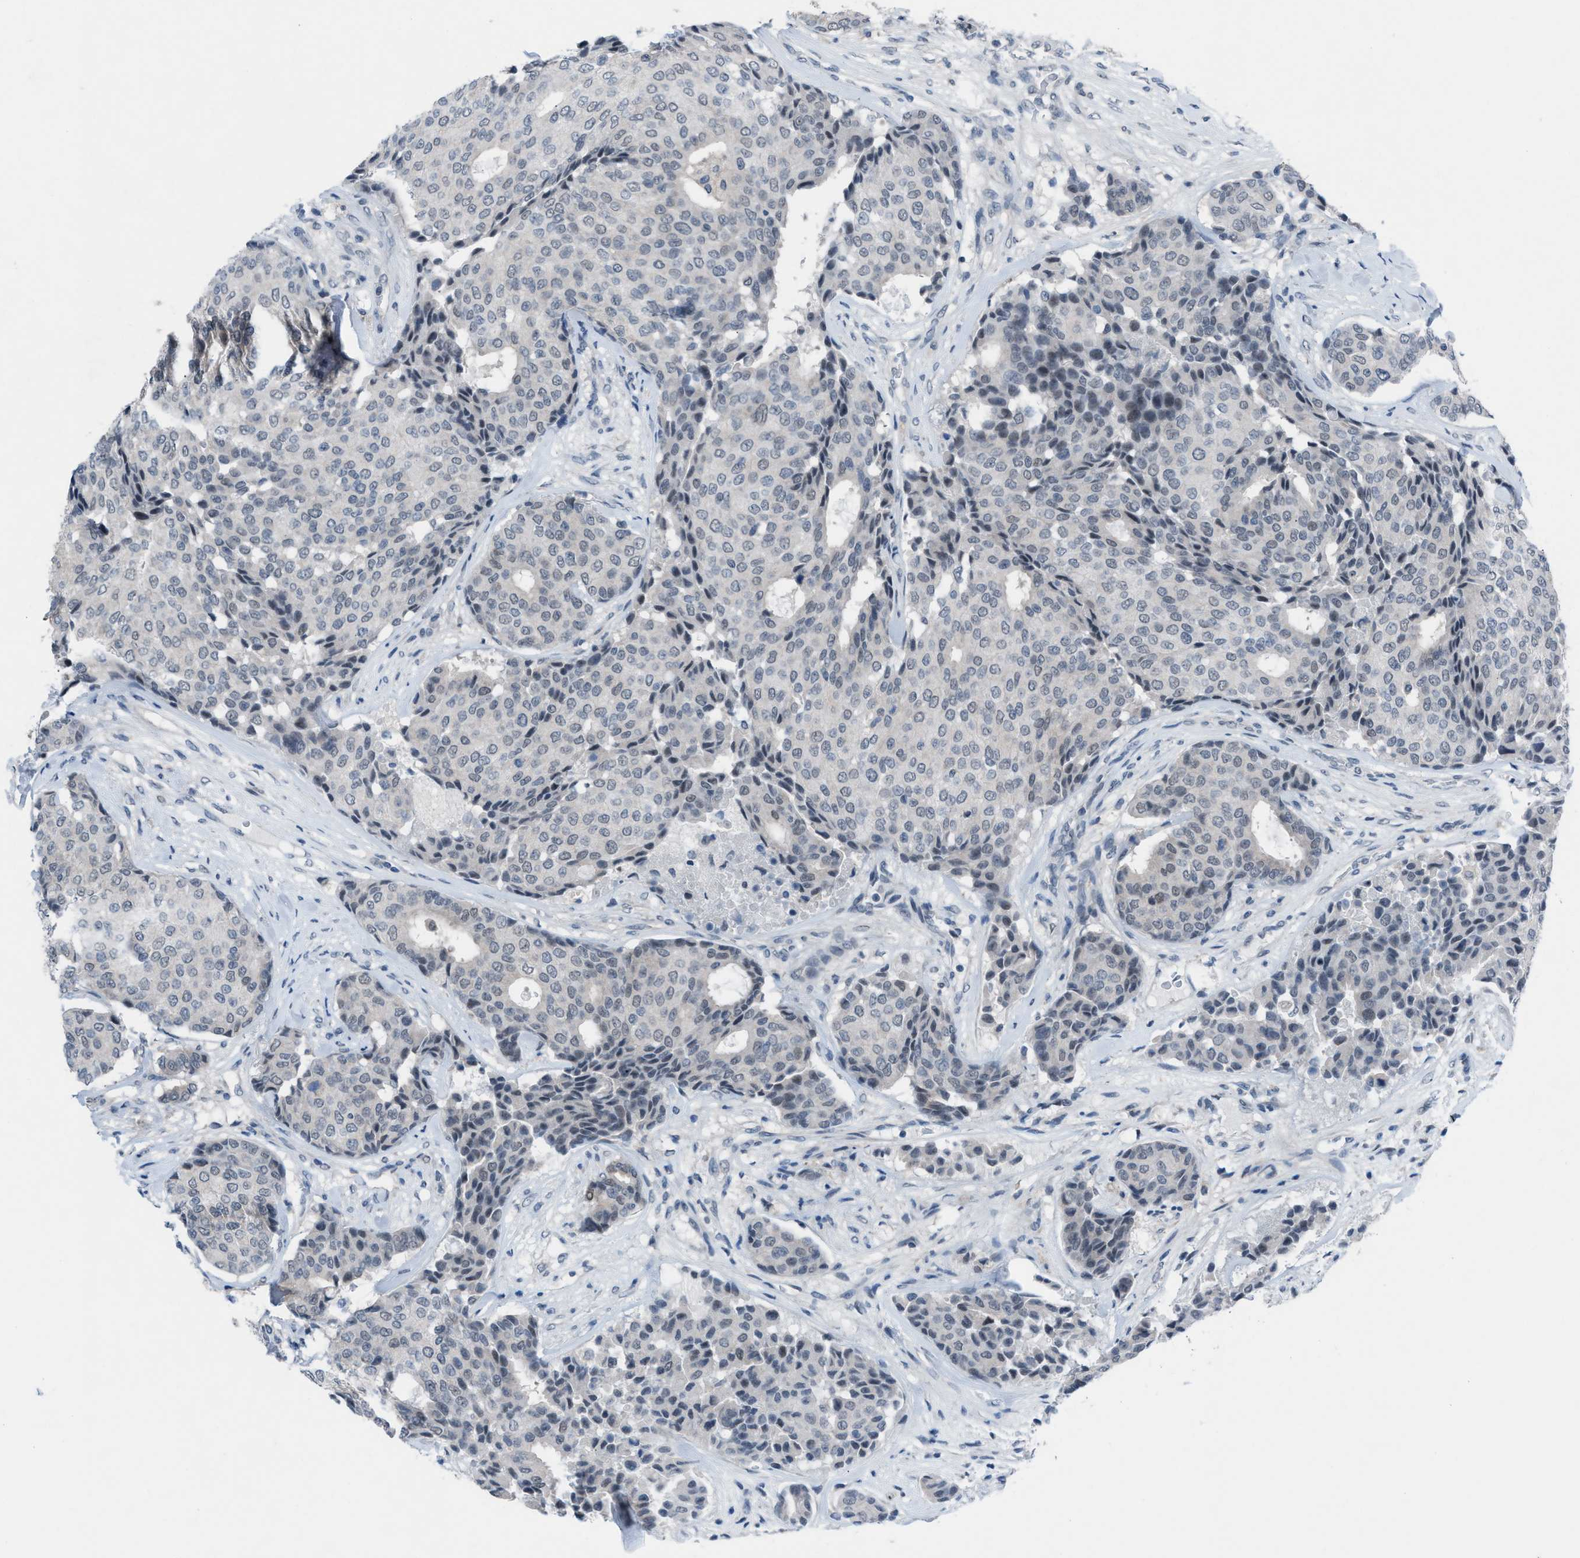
{"staining": {"intensity": "negative", "quantity": "none", "location": "none"}, "tissue": "breast cancer", "cell_type": "Tumor cells", "image_type": "cancer", "snomed": [{"axis": "morphology", "description": "Duct carcinoma"}, {"axis": "topography", "description": "Breast"}], "caption": "This is an immunohistochemistry micrograph of human breast cancer. There is no positivity in tumor cells.", "gene": "ANAPC11", "patient": {"sex": "female", "age": 75}}